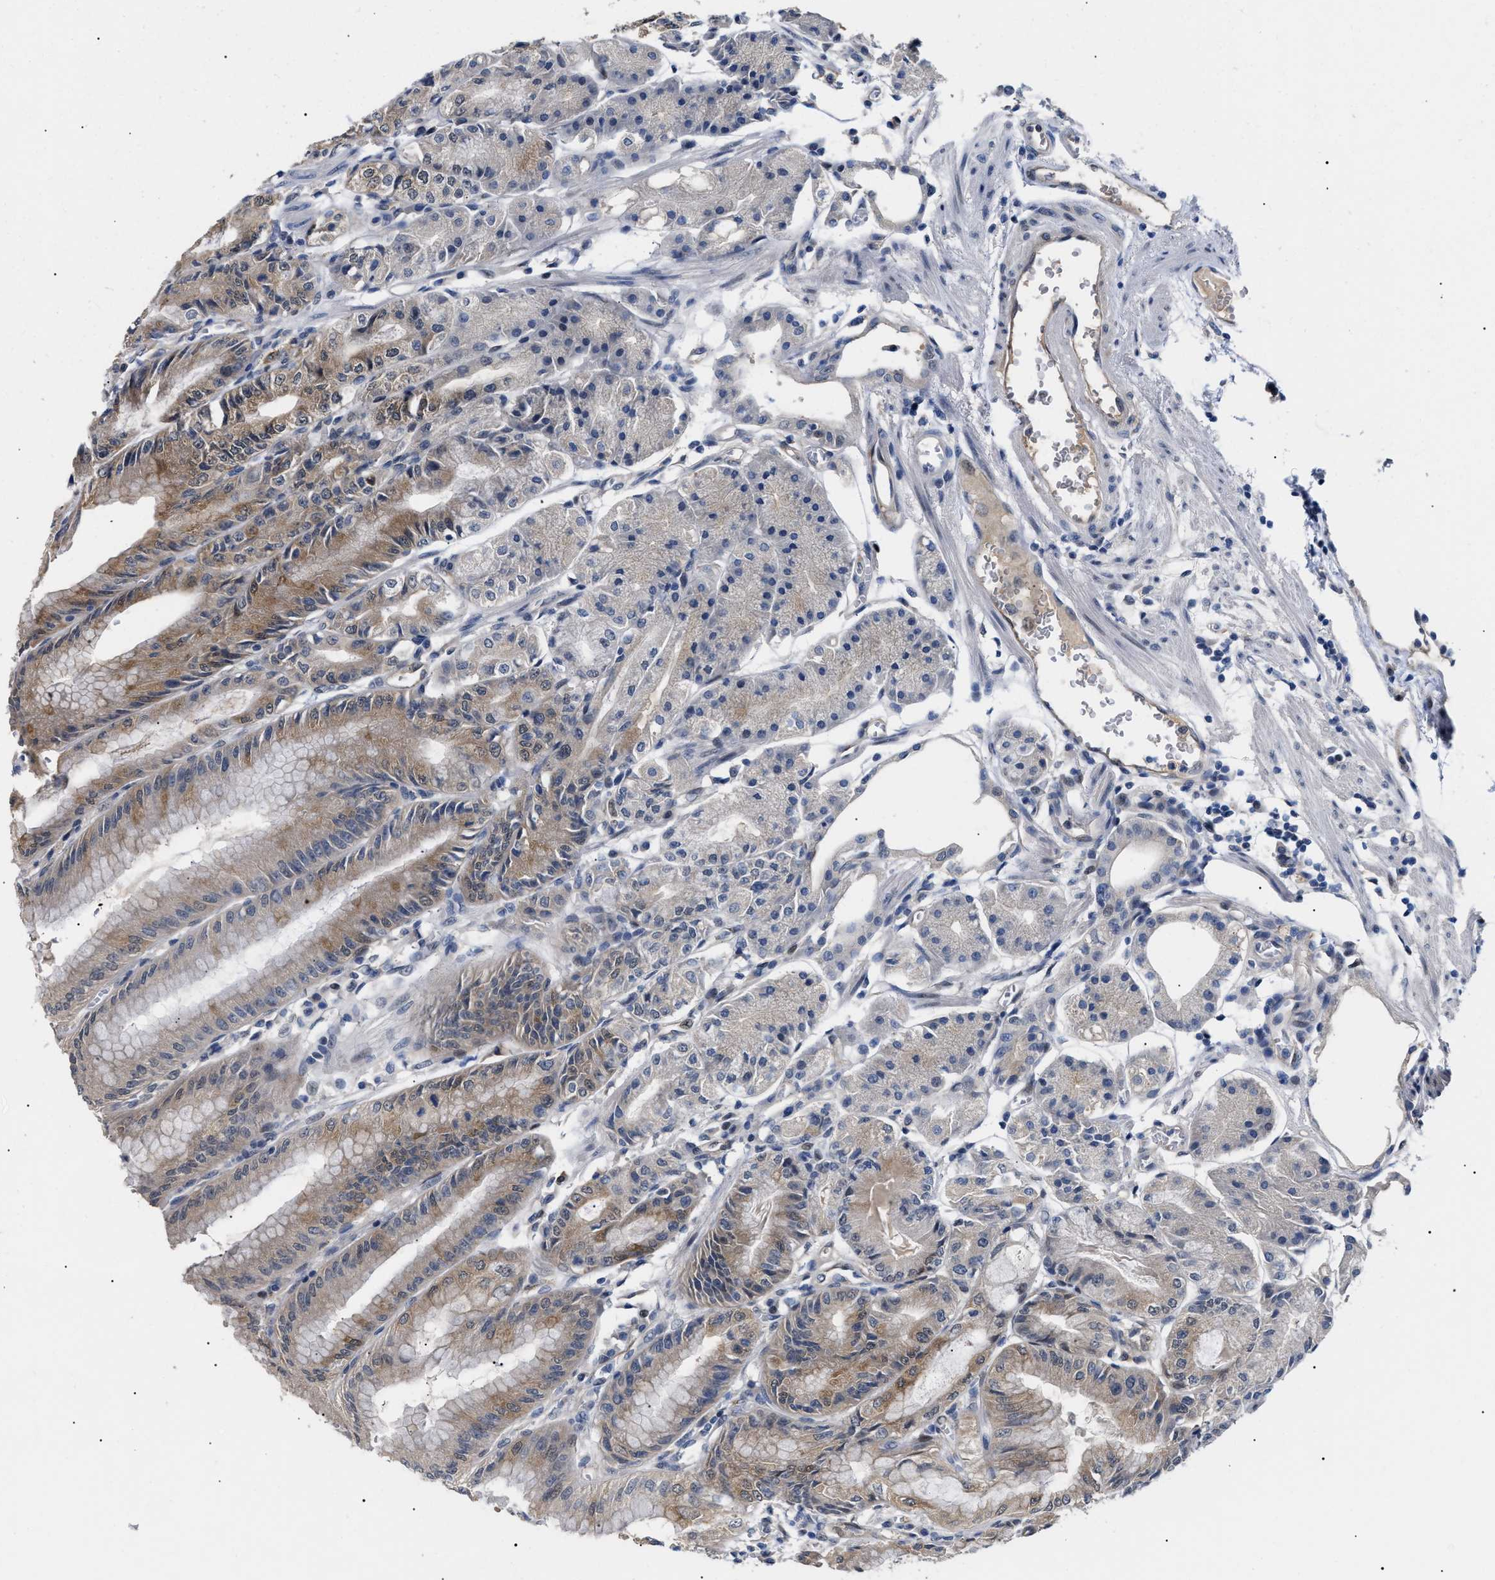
{"staining": {"intensity": "moderate", "quantity": ">75%", "location": "cytoplasmic/membranous"}, "tissue": "stomach", "cell_type": "Glandular cells", "image_type": "normal", "snomed": [{"axis": "morphology", "description": "Normal tissue, NOS"}, {"axis": "topography", "description": "Stomach, lower"}], "caption": "Protein expression analysis of unremarkable stomach displays moderate cytoplasmic/membranous staining in approximately >75% of glandular cells.", "gene": "GARRE1", "patient": {"sex": "male", "age": 71}}